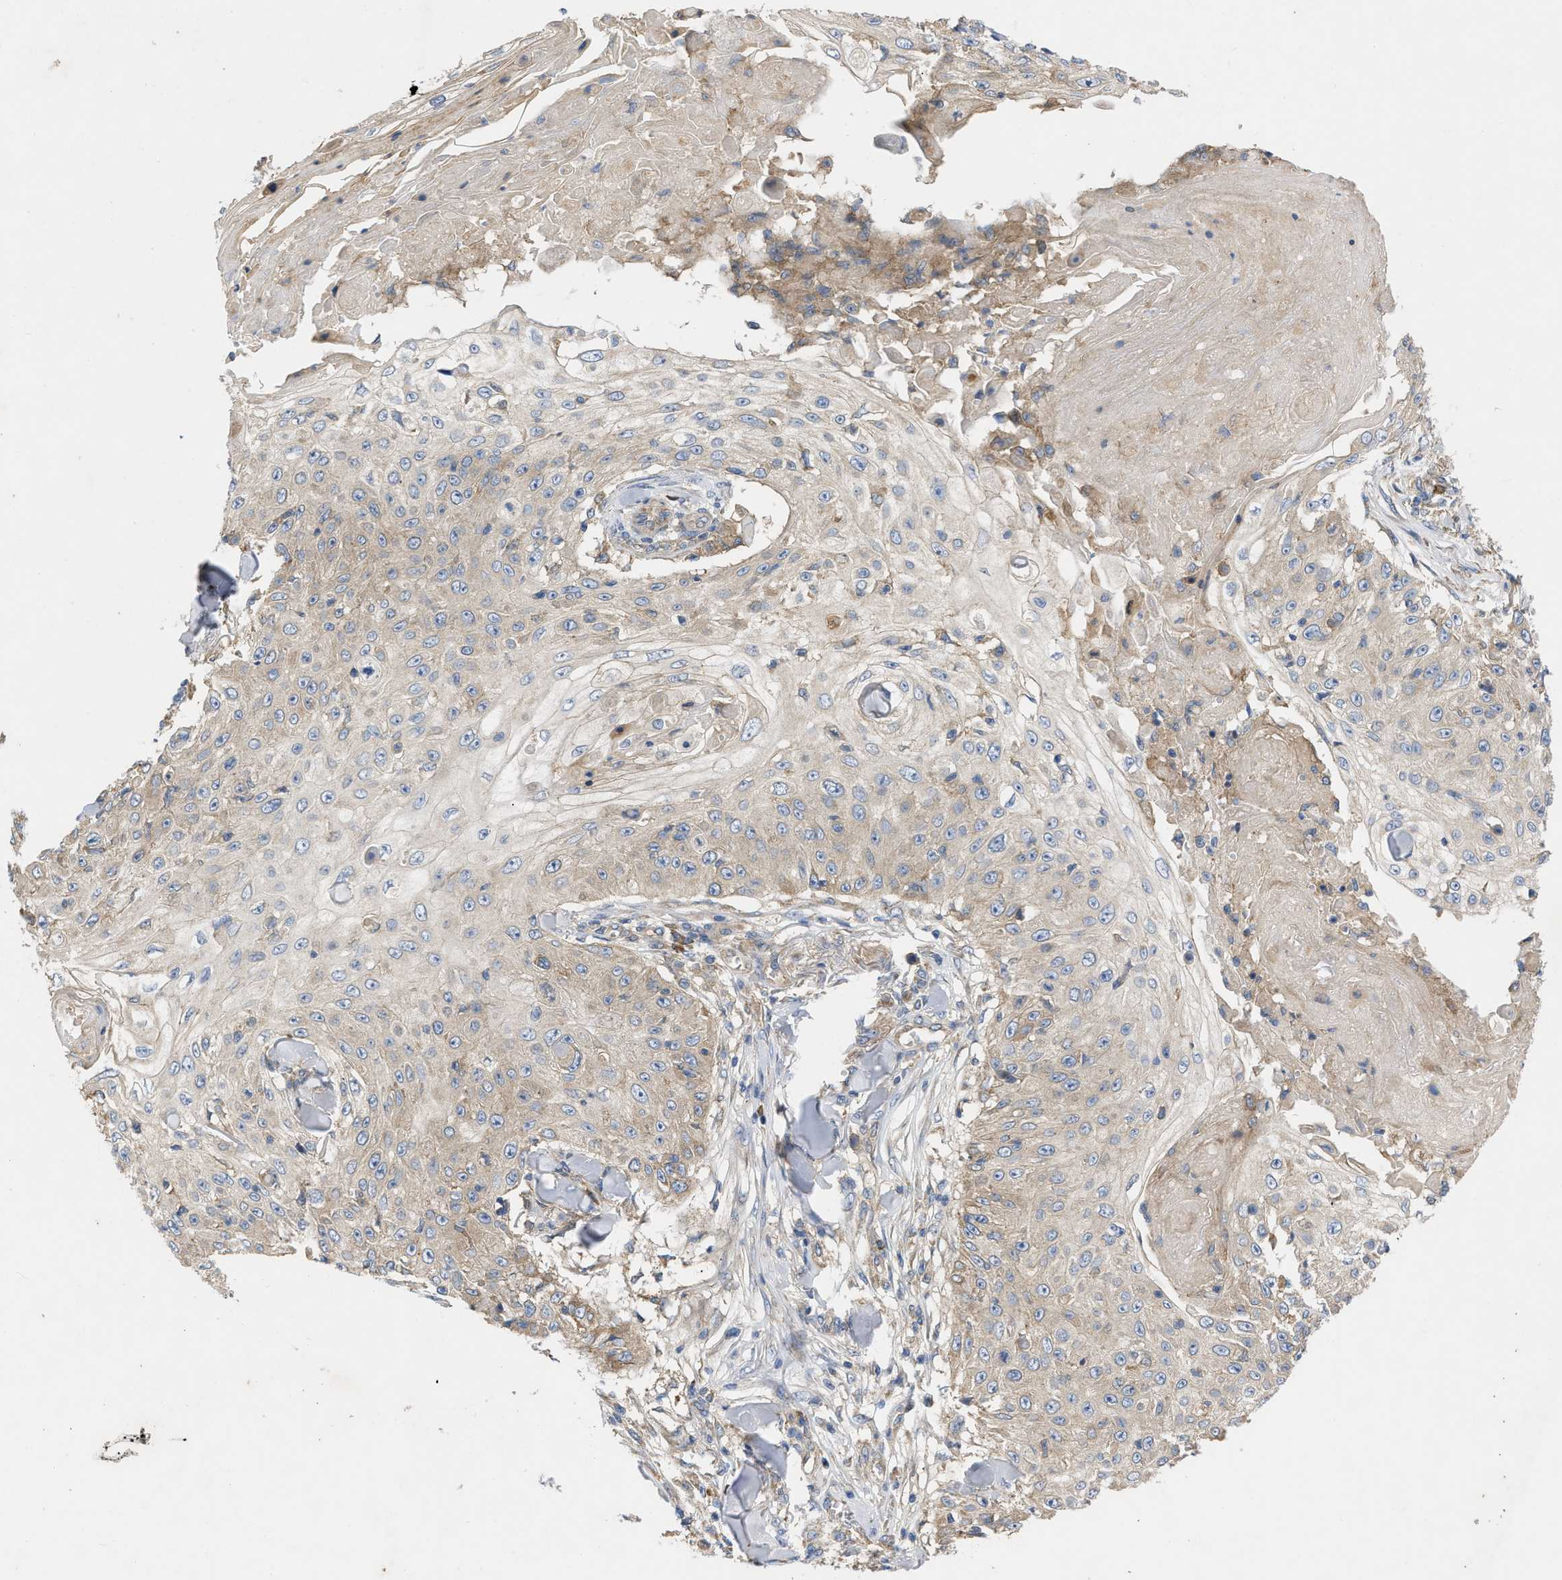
{"staining": {"intensity": "weak", "quantity": ">75%", "location": "cytoplasmic/membranous"}, "tissue": "skin cancer", "cell_type": "Tumor cells", "image_type": "cancer", "snomed": [{"axis": "morphology", "description": "Squamous cell carcinoma, NOS"}, {"axis": "topography", "description": "Skin"}], "caption": "Brown immunohistochemical staining in skin cancer displays weak cytoplasmic/membranous expression in about >75% of tumor cells.", "gene": "TMEM131", "patient": {"sex": "male", "age": 86}}